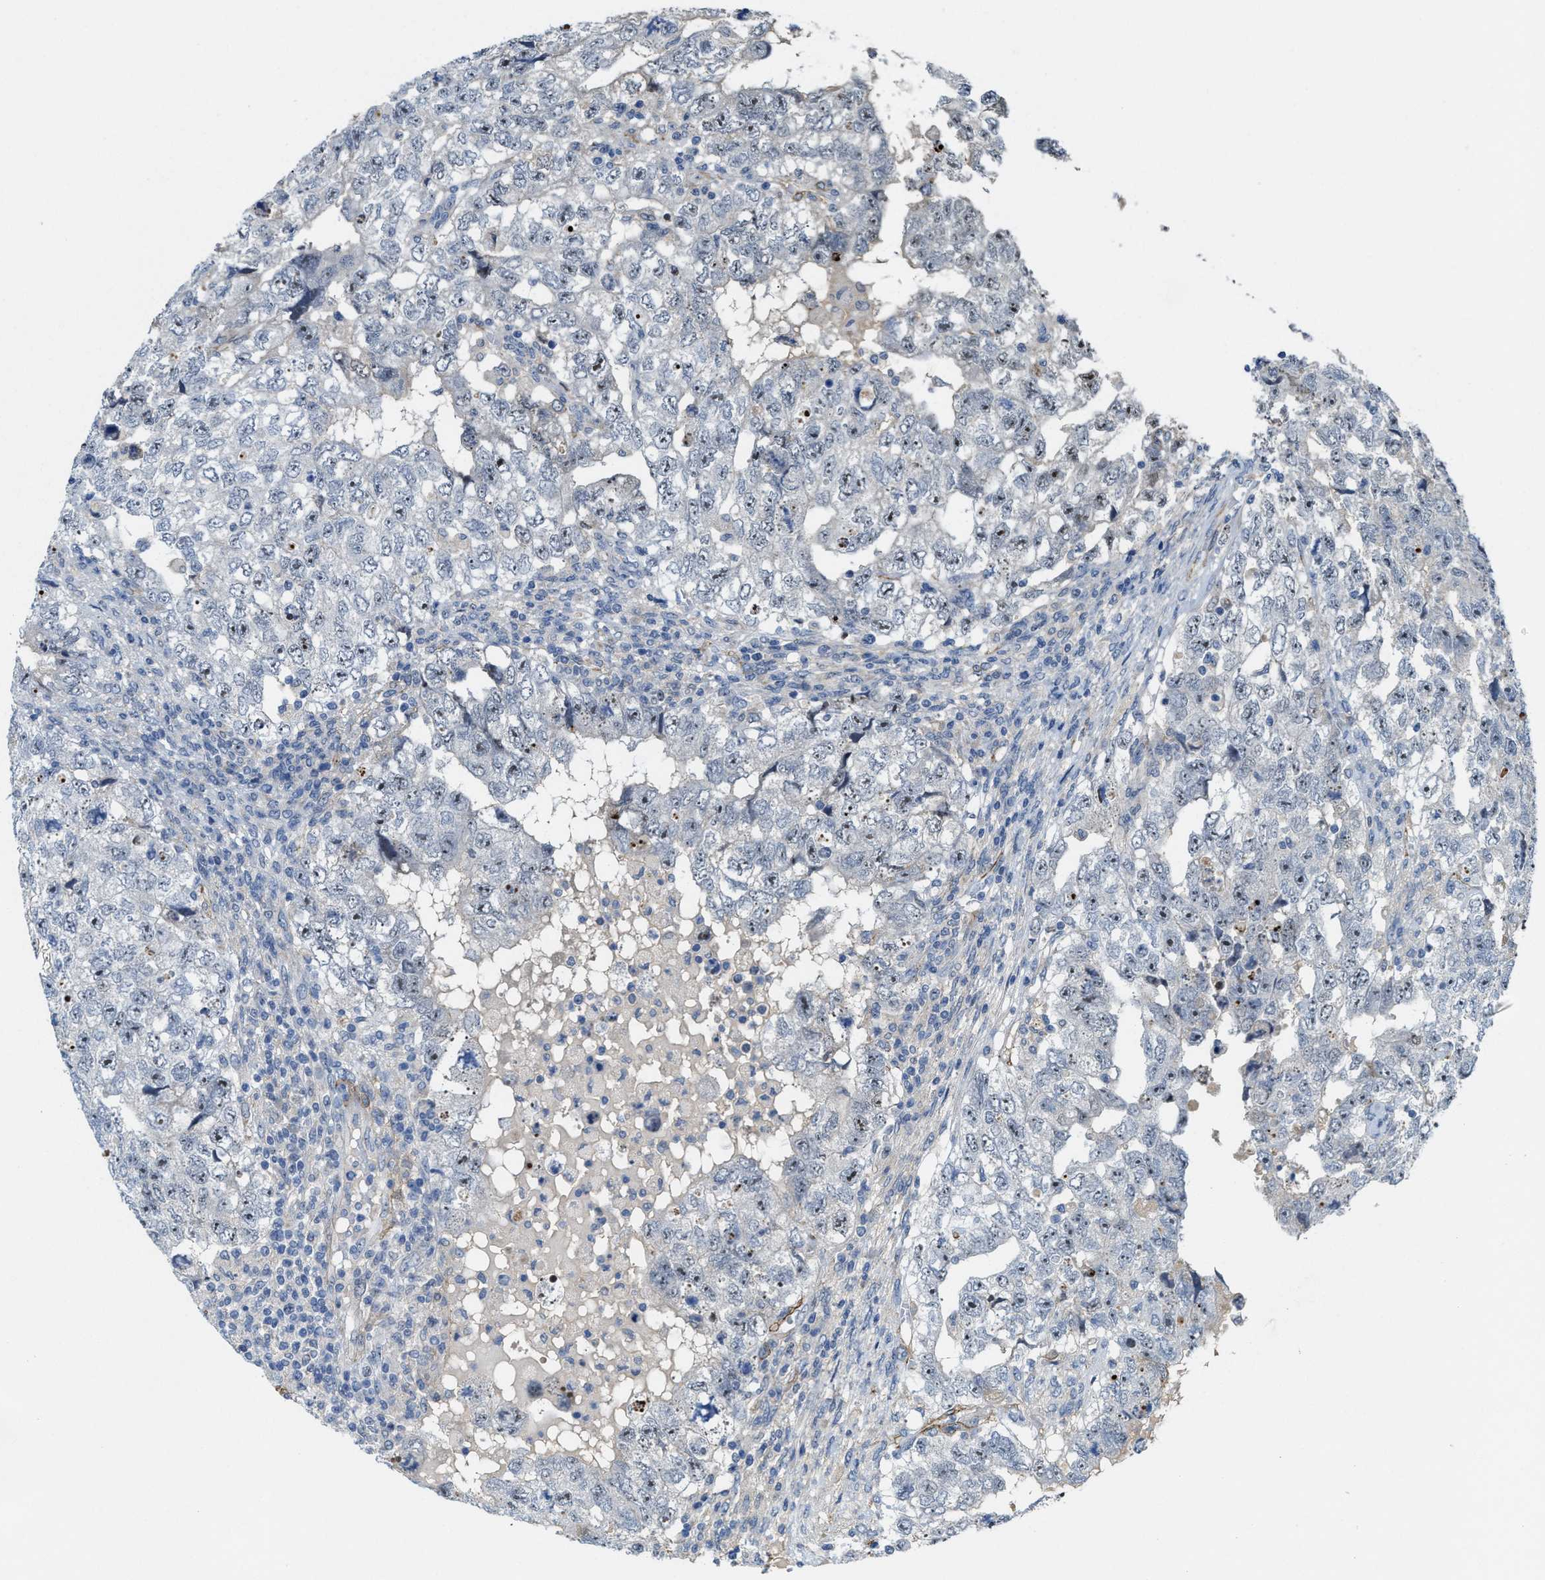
{"staining": {"intensity": "weak", "quantity": "<25%", "location": "nuclear"}, "tissue": "testis cancer", "cell_type": "Tumor cells", "image_type": "cancer", "snomed": [{"axis": "morphology", "description": "Carcinoma, Embryonal, NOS"}, {"axis": "topography", "description": "Testis"}], "caption": "Testis cancer (embryonal carcinoma) stained for a protein using immunohistochemistry reveals no expression tumor cells.", "gene": "ZNF783", "patient": {"sex": "male", "age": 36}}